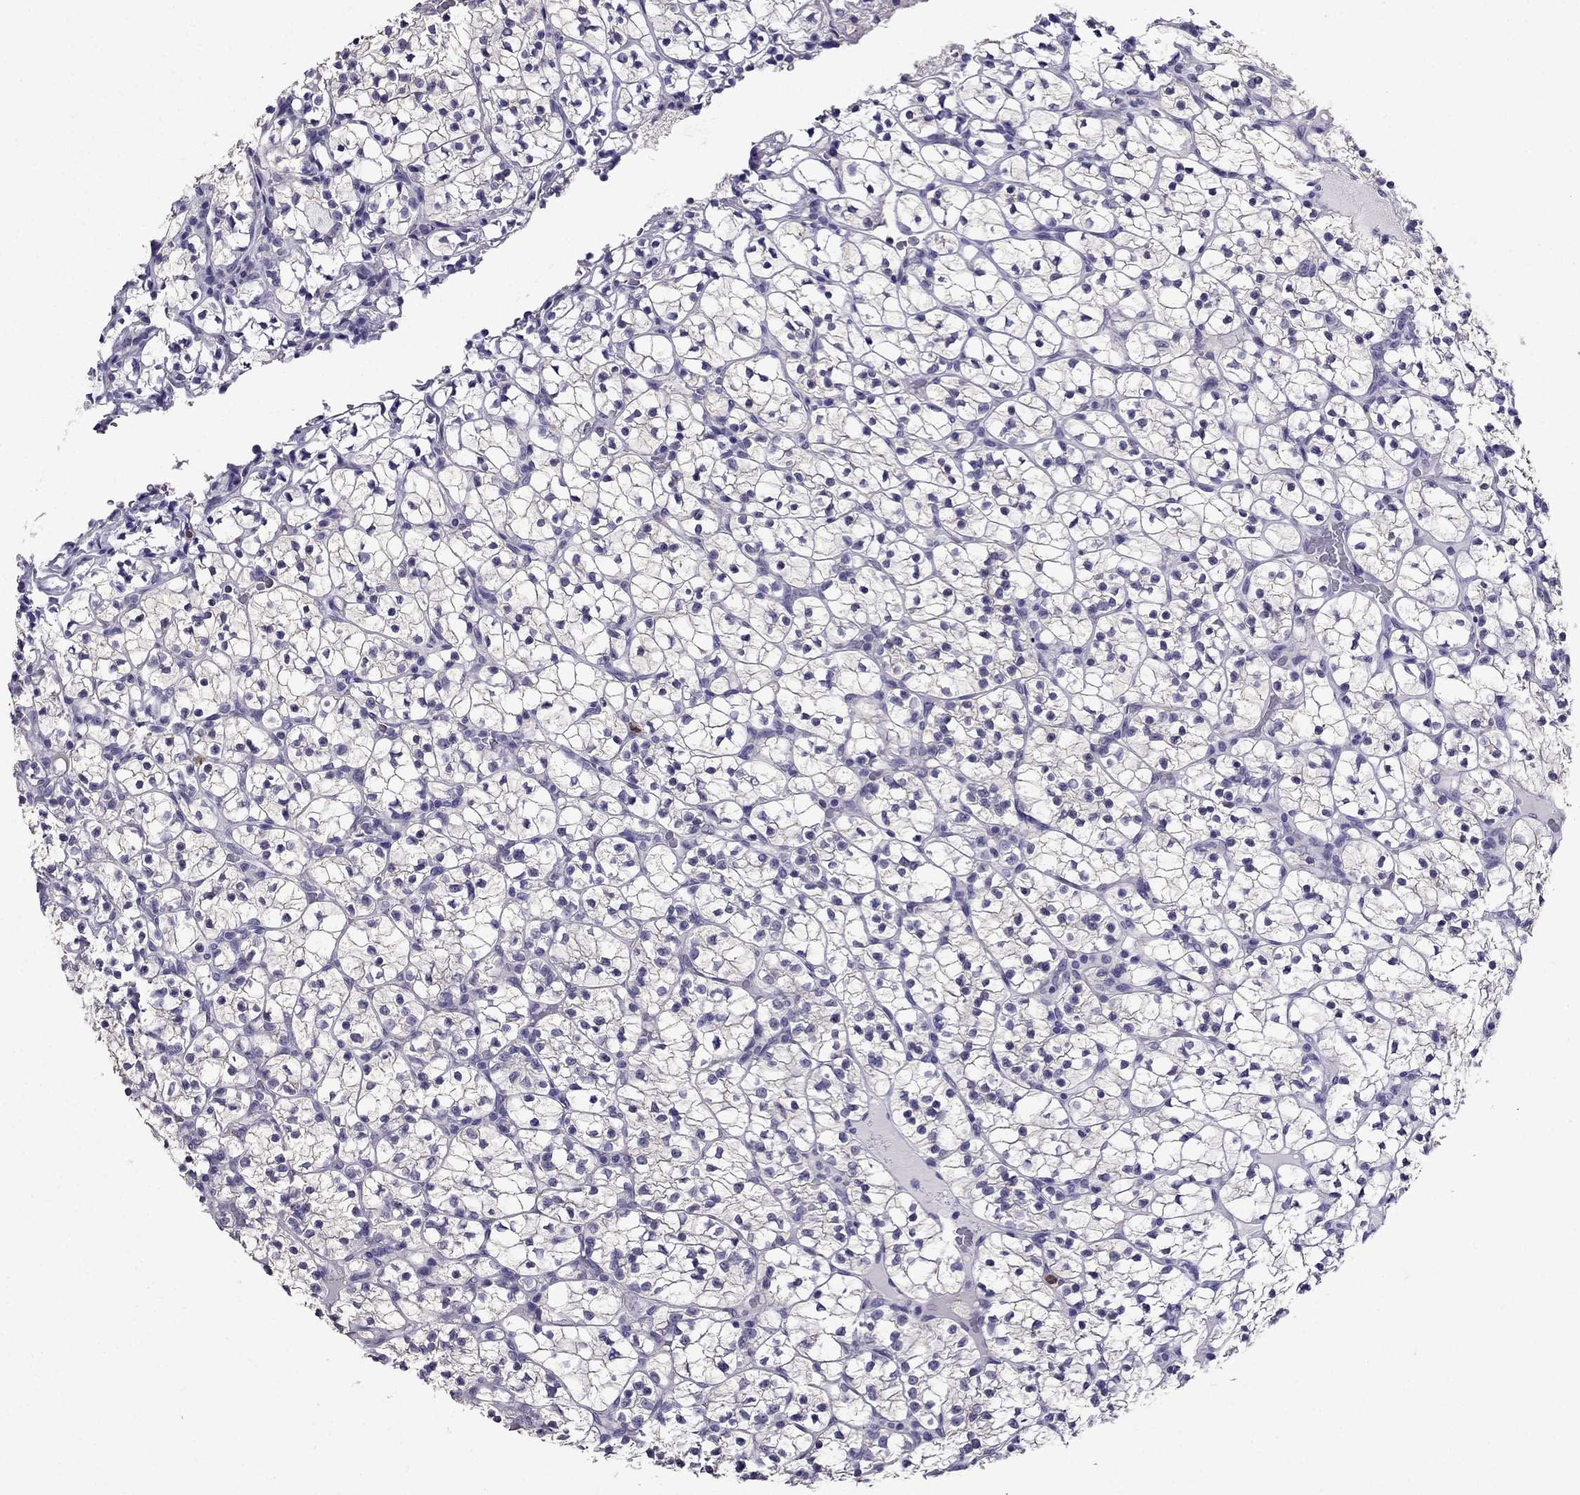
{"staining": {"intensity": "negative", "quantity": "none", "location": "none"}, "tissue": "renal cancer", "cell_type": "Tumor cells", "image_type": "cancer", "snomed": [{"axis": "morphology", "description": "Adenocarcinoma, NOS"}, {"axis": "topography", "description": "Kidney"}], "caption": "The immunohistochemistry histopathology image has no significant expression in tumor cells of adenocarcinoma (renal) tissue.", "gene": "OLFM4", "patient": {"sex": "female", "age": 89}}